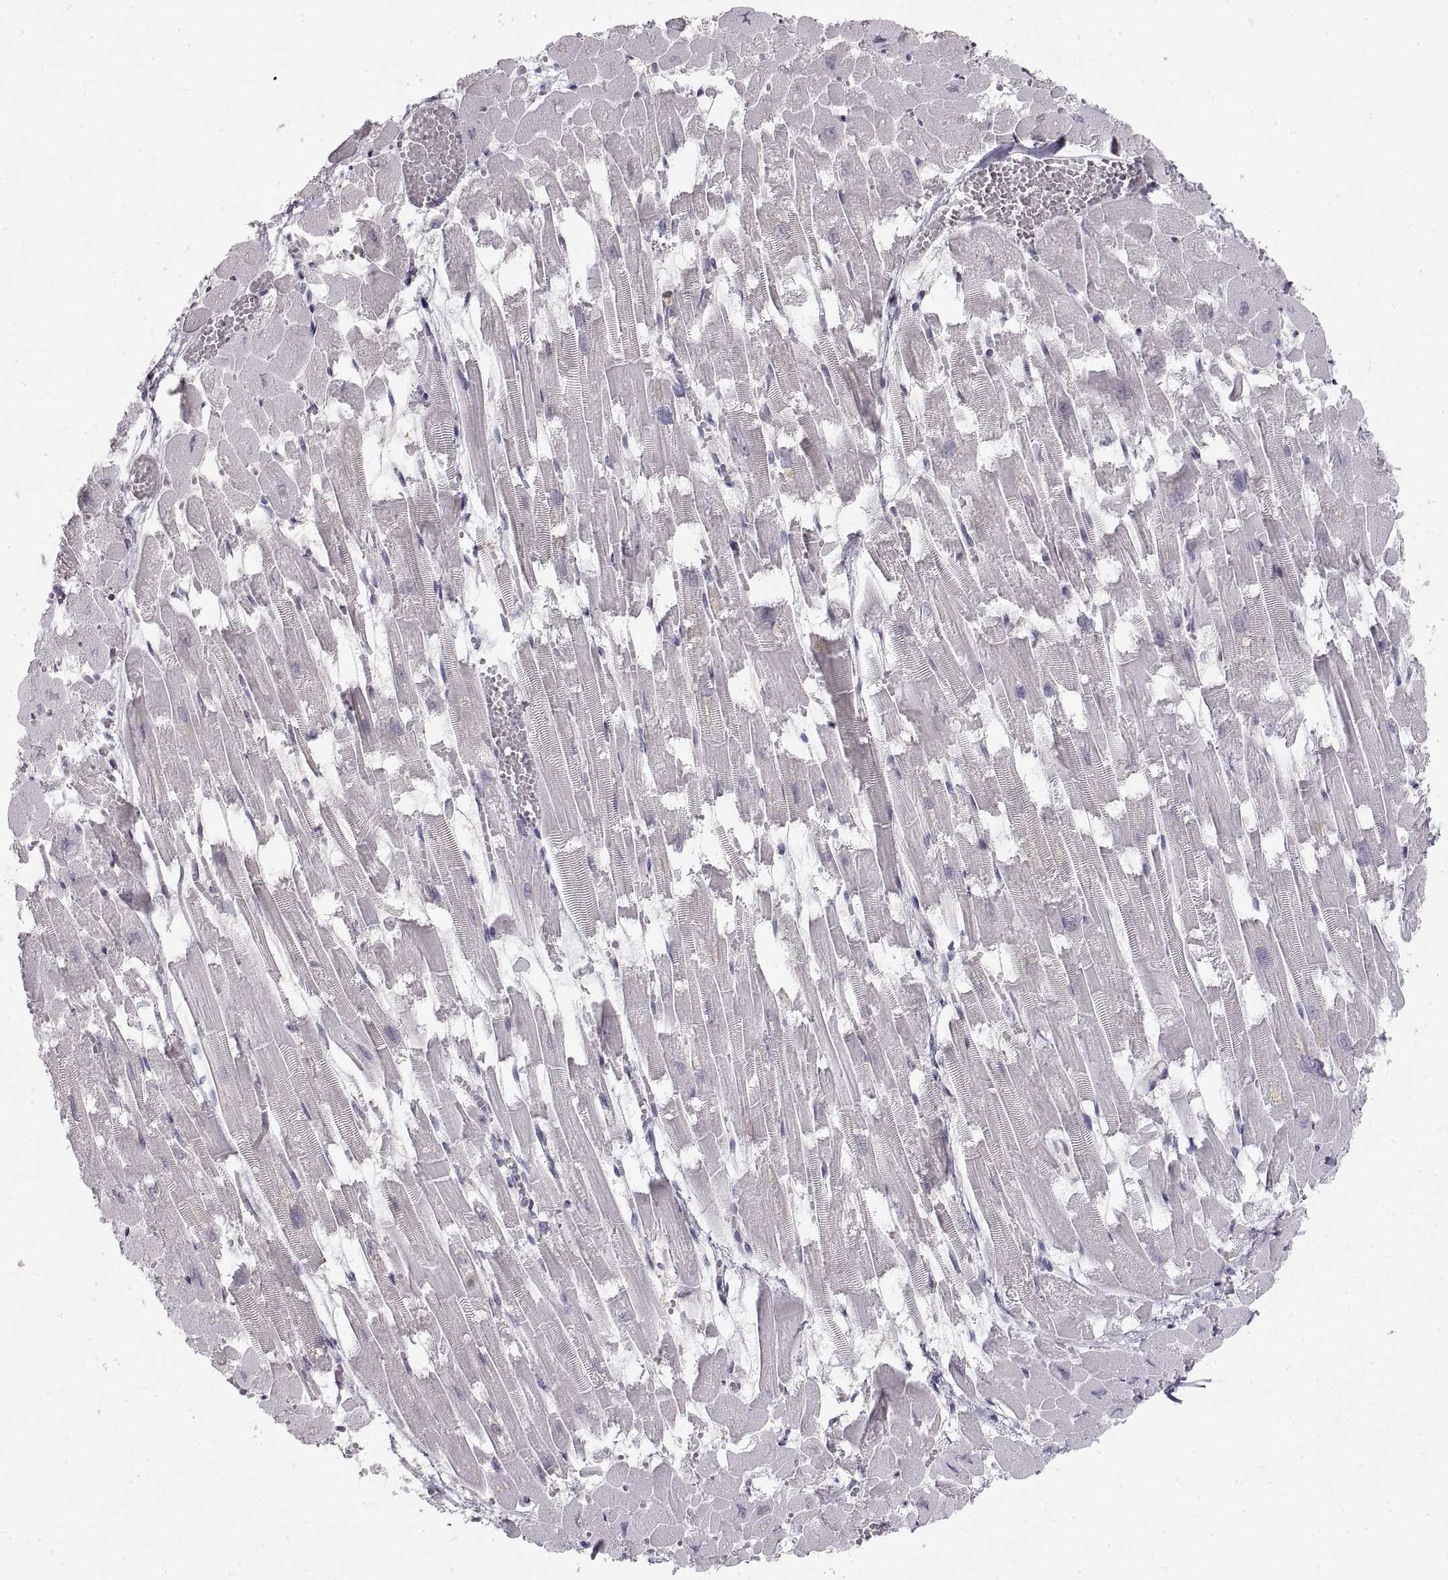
{"staining": {"intensity": "weak", "quantity": "<25%", "location": "cytoplasmic/membranous"}, "tissue": "heart muscle", "cell_type": "Cardiomyocytes", "image_type": "normal", "snomed": [{"axis": "morphology", "description": "Normal tissue, NOS"}, {"axis": "topography", "description": "Heart"}], "caption": "A high-resolution photomicrograph shows immunohistochemistry (IHC) staining of benign heart muscle, which shows no significant expression in cardiomyocytes. Brightfield microscopy of immunohistochemistry (IHC) stained with DAB (brown) and hematoxylin (blue), captured at high magnification.", "gene": "HSP90AB1", "patient": {"sex": "female", "age": 52}}